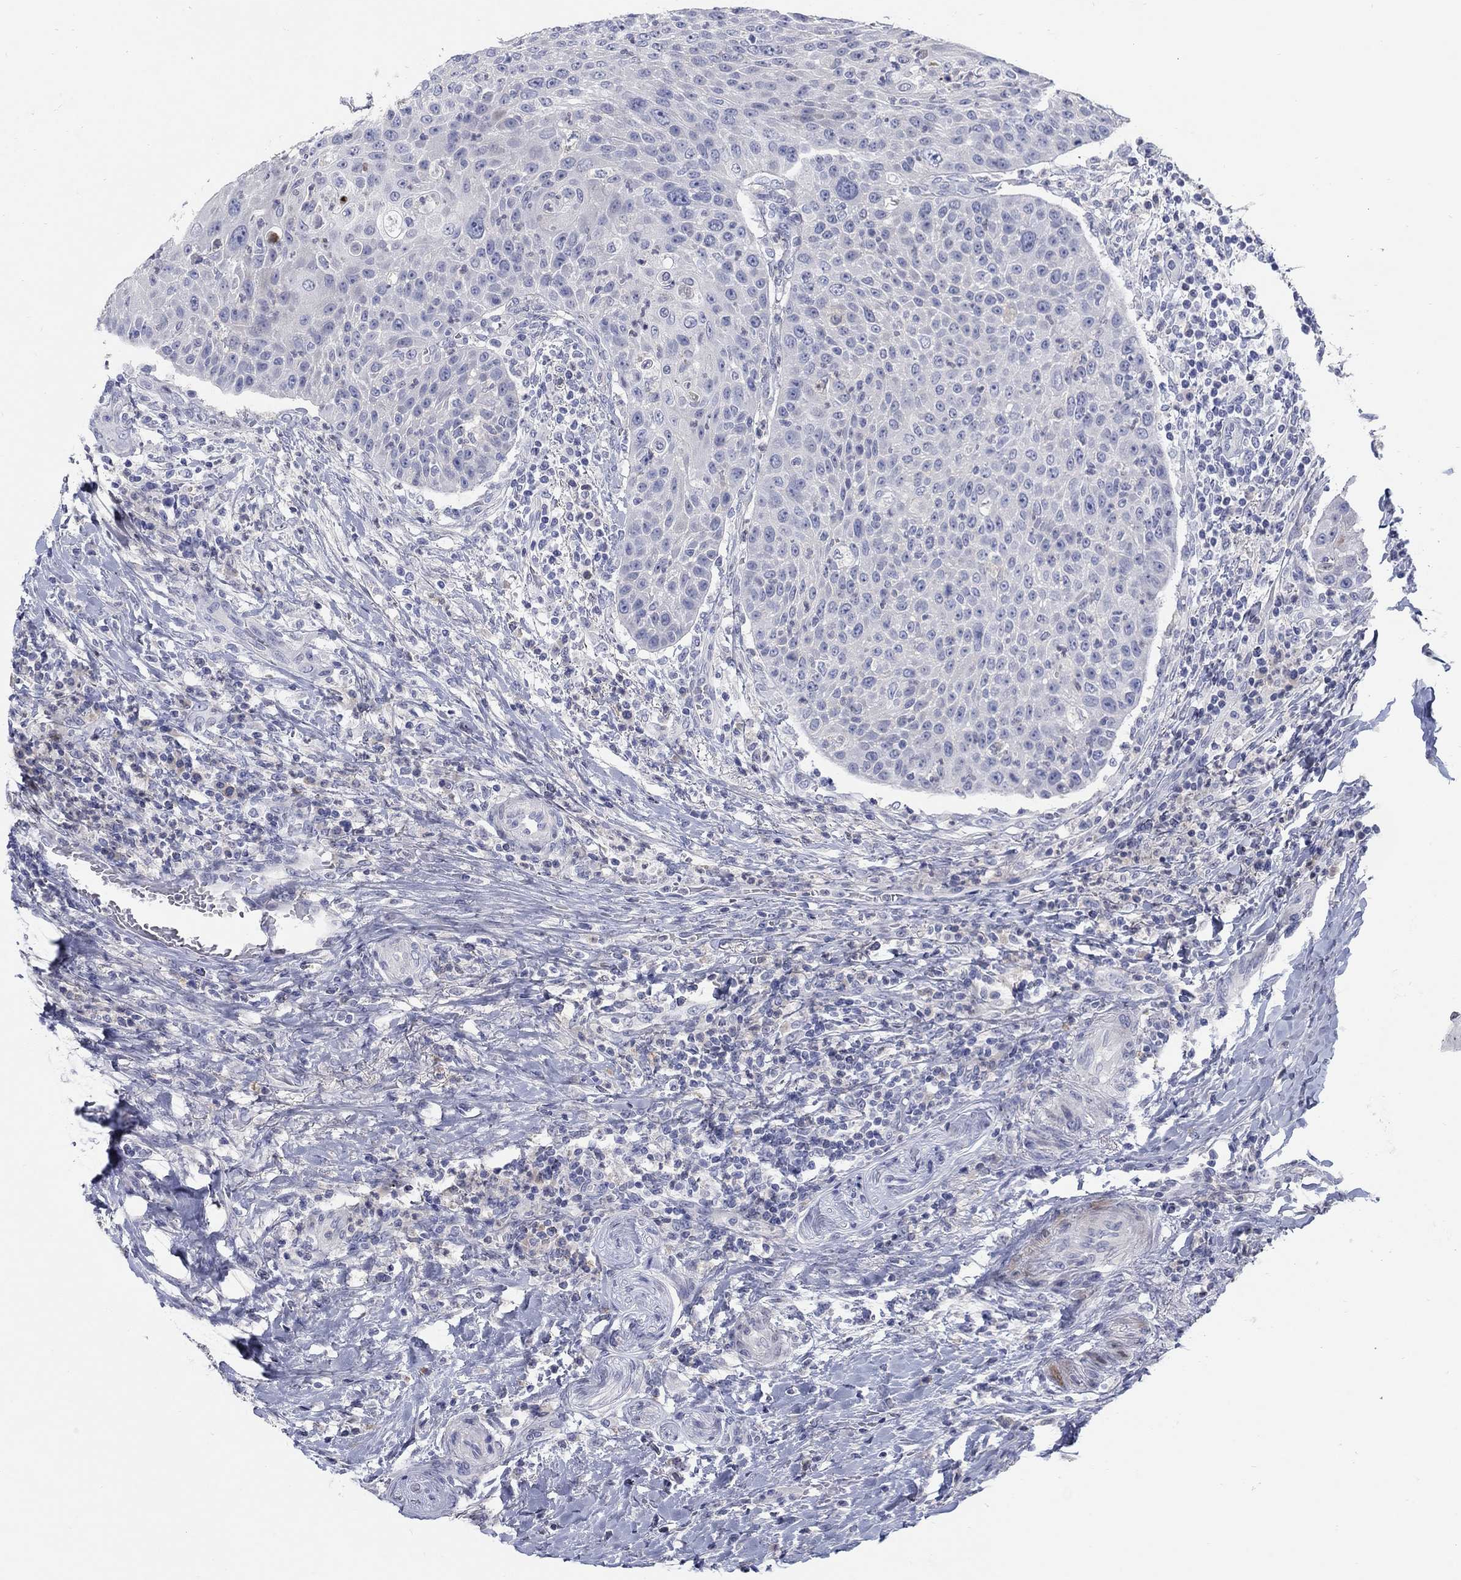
{"staining": {"intensity": "negative", "quantity": "none", "location": "none"}, "tissue": "head and neck cancer", "cell_type": "Tumor cells", "image_type": "cancer", "snomed": [{"axis": "morphology", "description": "Squamous cell carcinoma, NOS"}, {"axis": "topography", "description": "Head-Neck"}], "caption": "This photomicrograph is of head and neck squamous cell carcinoma stained with IHC to label a protein in brown with the nuclei are counter-stained blue. There is no expression in tumor cells.", "gene": "TMEM249", "patient": {"sex": "male", "age": 69}}